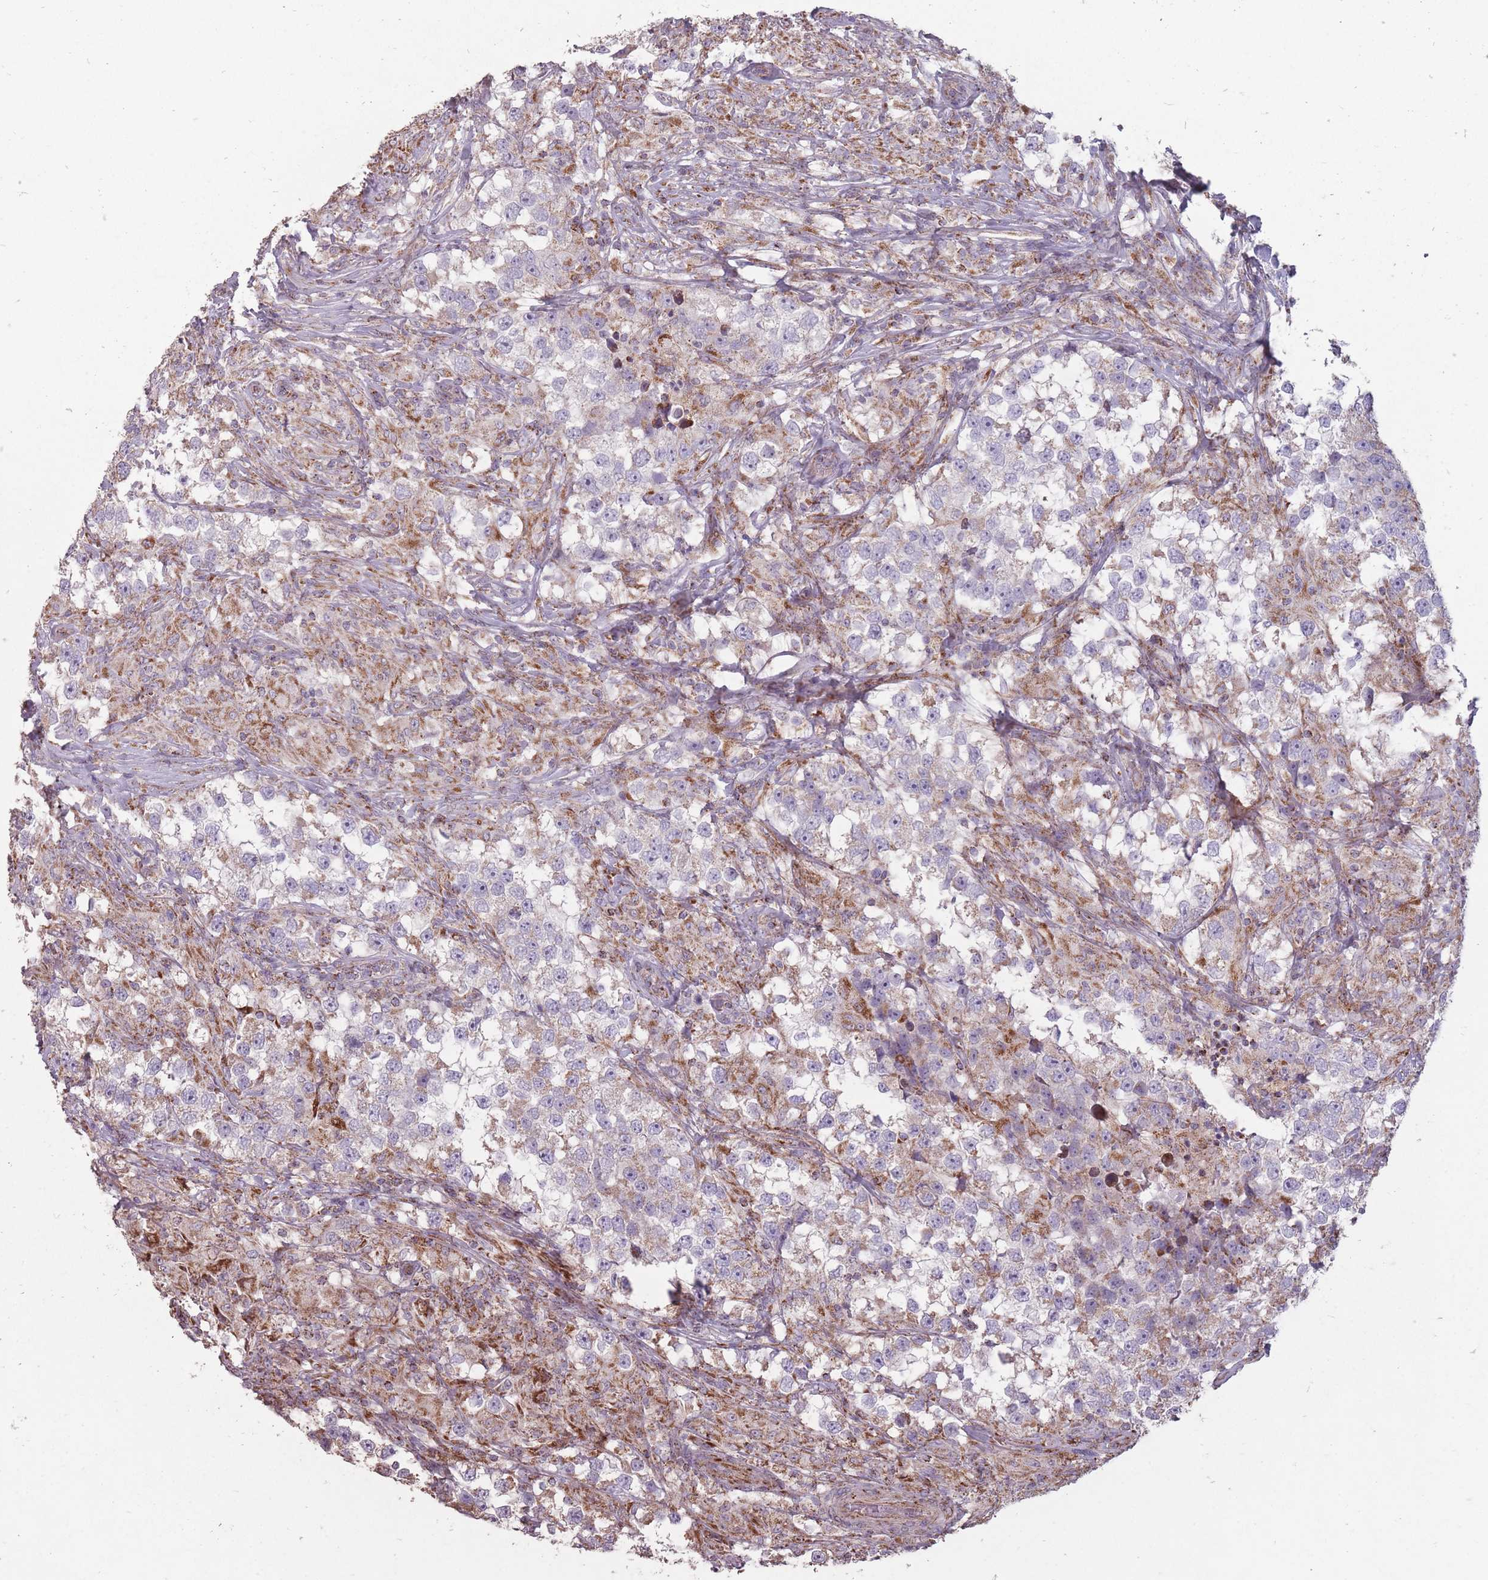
{"staining": {"intensity": "negative", "quantity": "none", "location": "none"}, "tissue": "testis cancer", "cell_type": "Tumor cells", "image_type": "cancer", "snomed": [{"axis": "morphology", "description": "Seminoma, NOS"}, {"axis": "topography", "description": "Testis"}], "caption": "This is a histopathology image of immunohistochemistry (IHC) staining of testis cancer, which shows no expression in tumor cells.", "gene": "CNOT8", "patient": {"sex": "male", "age": 46}}